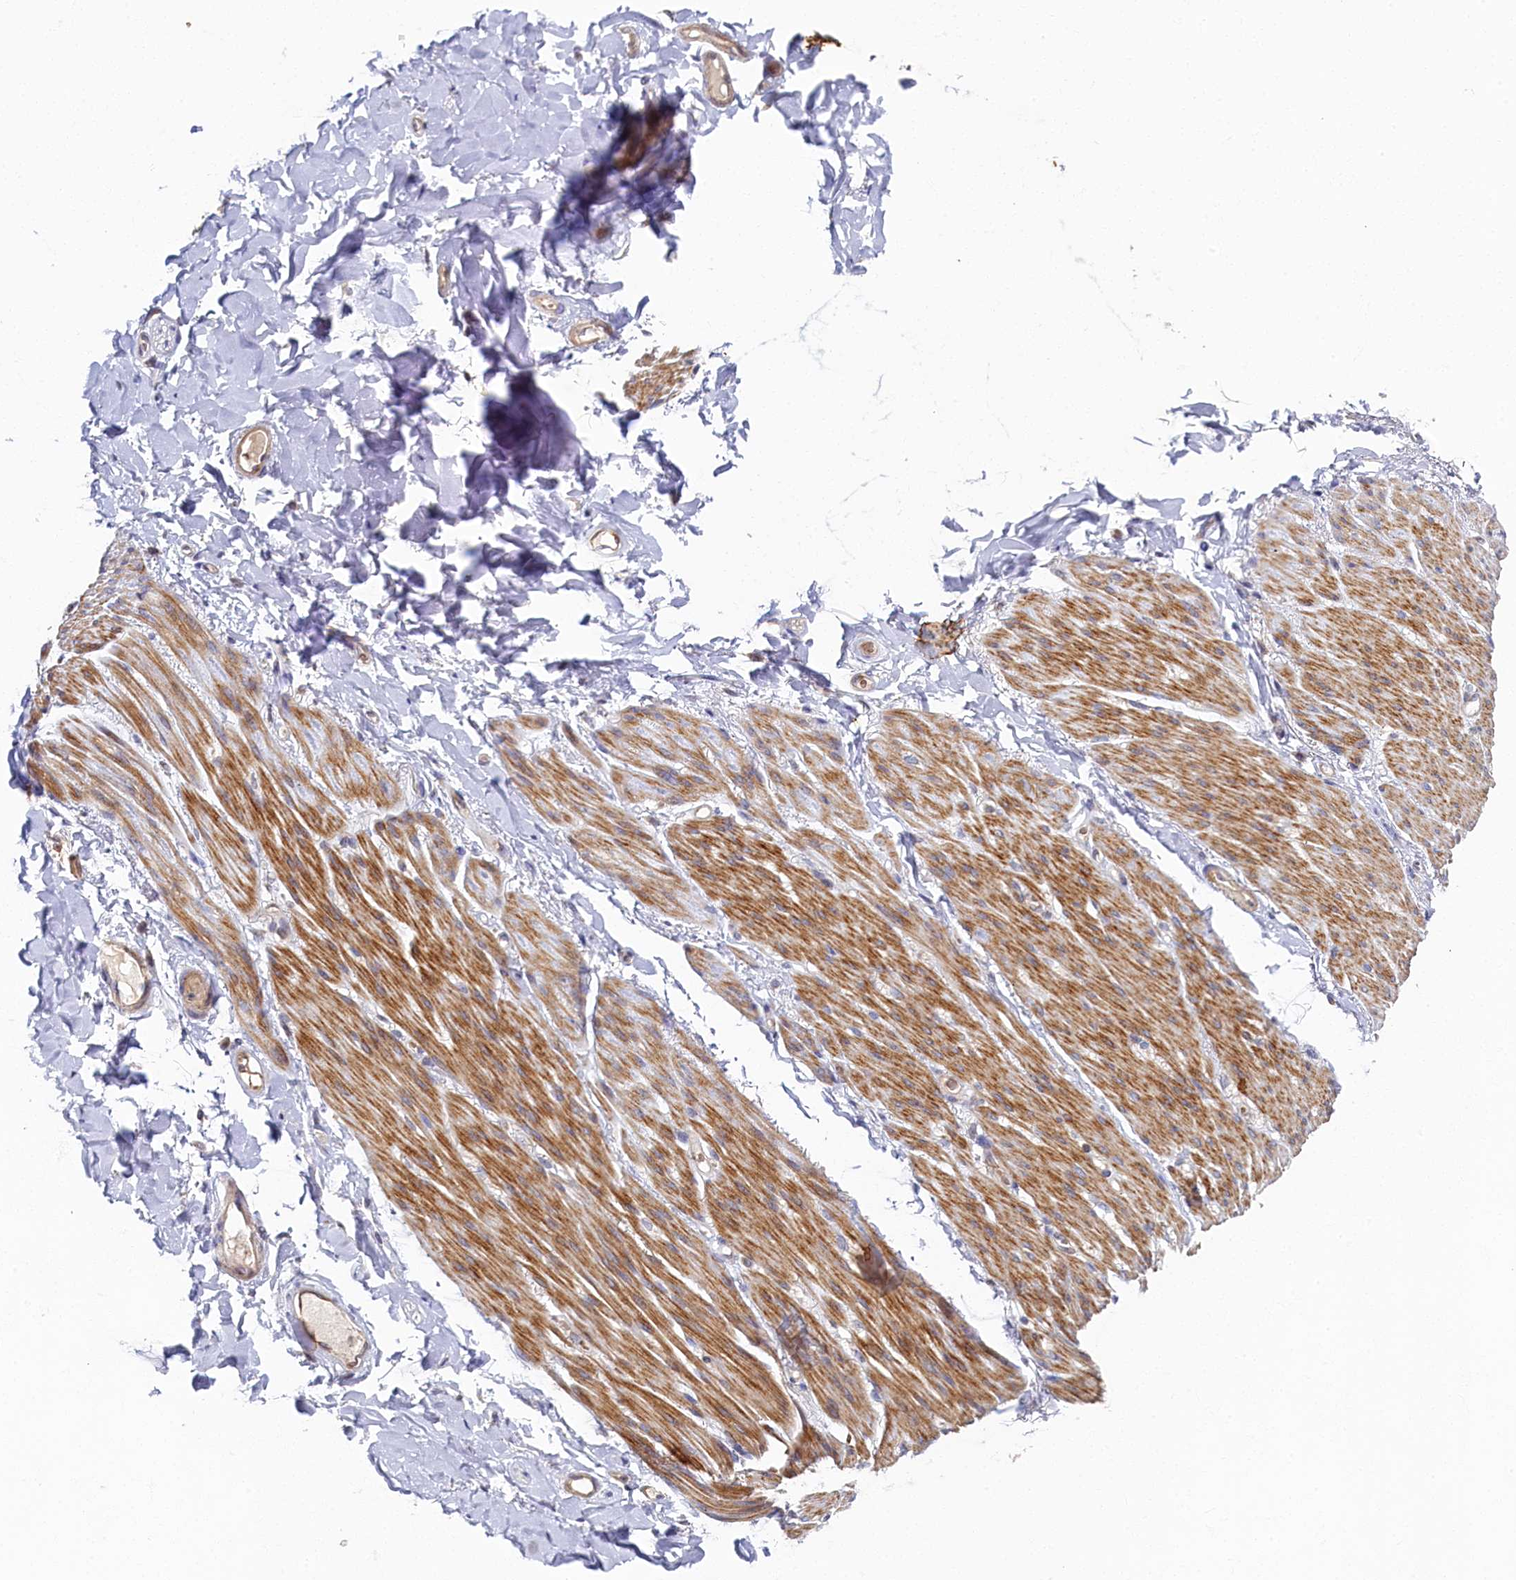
{"staining": {"intensity": "negative", "quantity": "none", "location": "none"}, "tissue": "adipose tissue", "cell_type": "Adipocytes", "image_type": "normal", "snomed": [{"axis": "morphology", "description": "Normal tissue, NOS"}, {"axis": "topography", "description": "Colon"}, {"axis": "topography", "description": "Peripheral nerve tissue"}], "caption": "Micrograph shows no protein staining in adipocytes of normal adipose tissue. The staining is performed using DAB (3,3'-diaminobenzidine) brown chromogen with nuclei counter-stained in using hematoxylin.", "gene": "CEP20", "patient": {"sex": "female", "age": 61}}